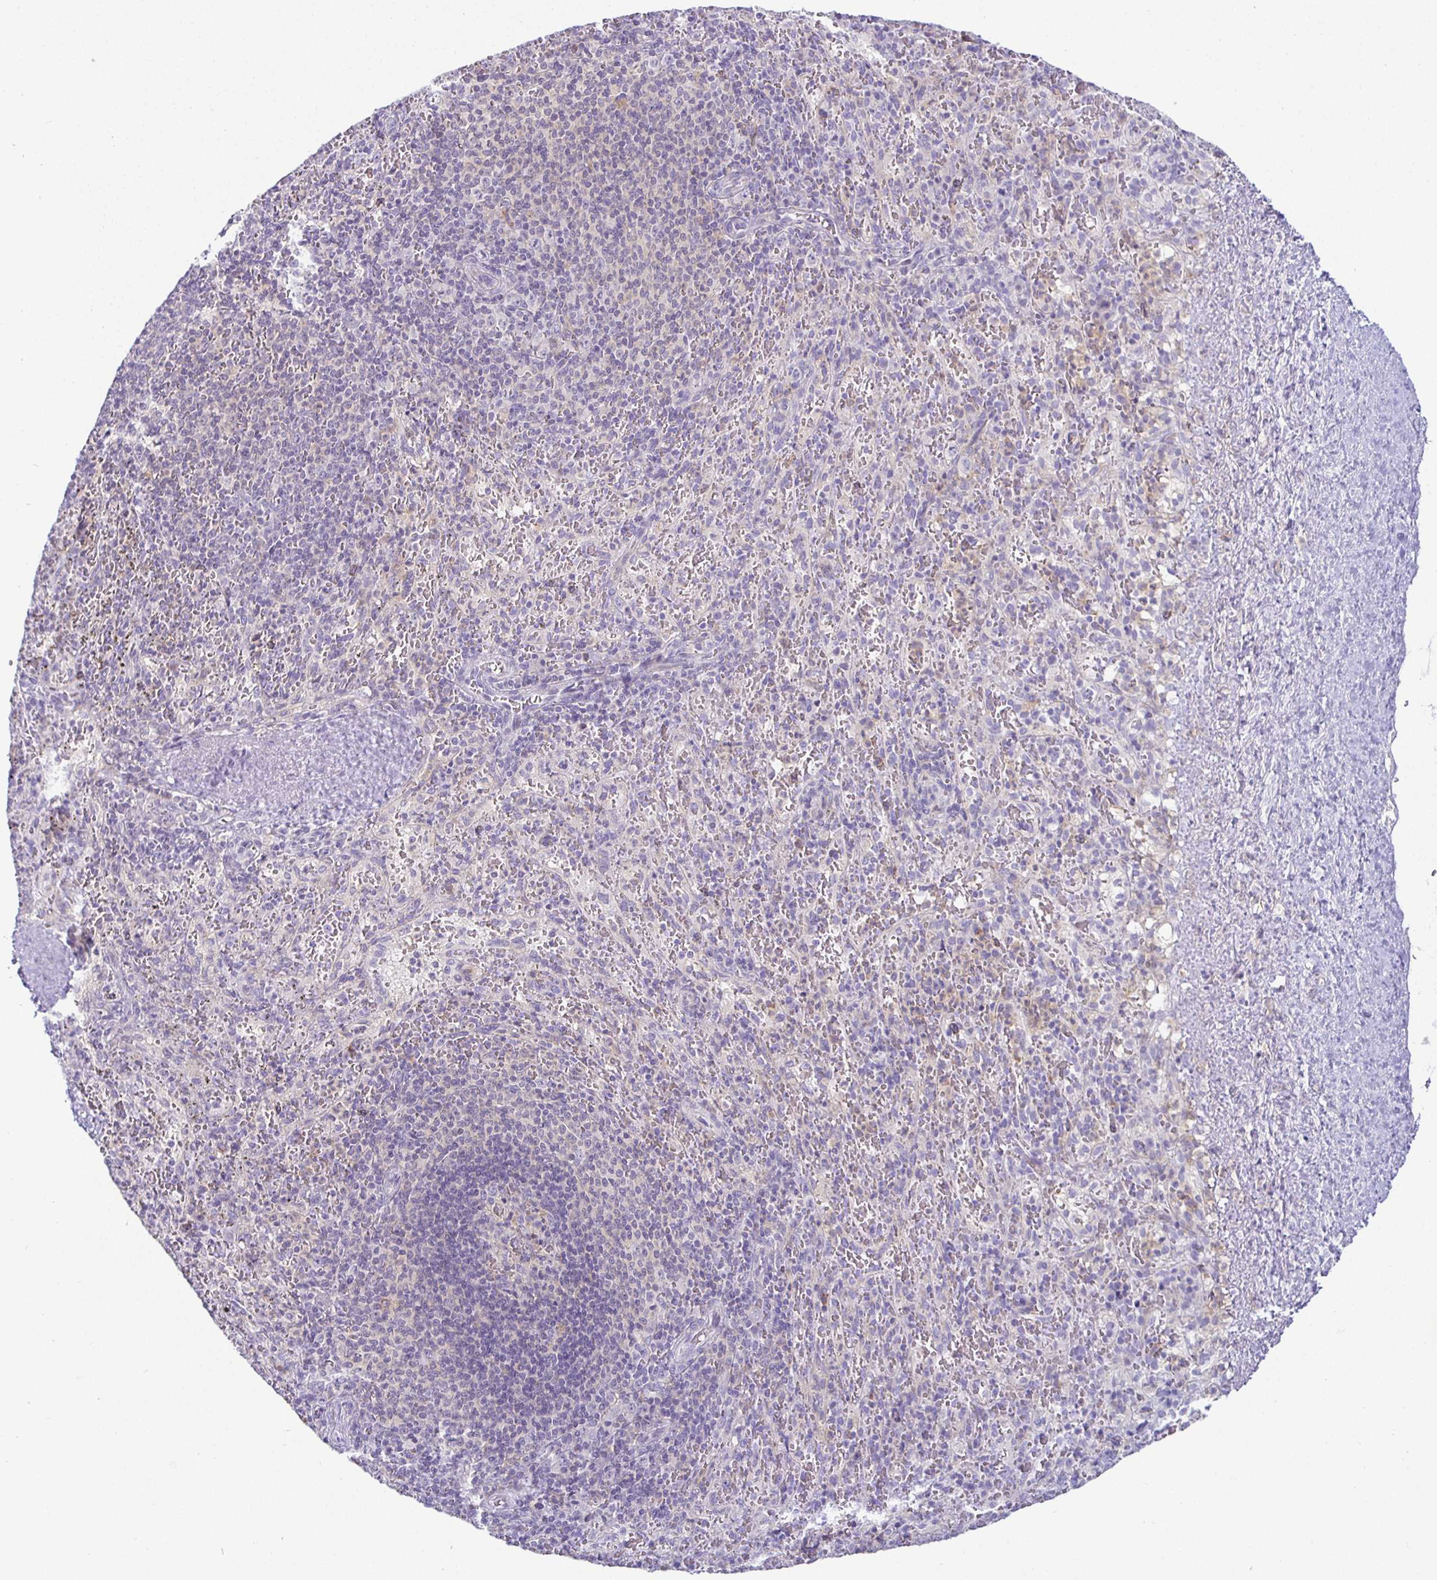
{"staining": {"intensity": "negative", "quantity": "none", "location": "none"}, "tissue": "spleen", "cell_type": "Cells in red pulp", "image_type": "normal", "snomed": [{"axis": "morphology", "description": "Normal tissue, NOS"}, {"axis": "topography", "description": "Spleen"}], "caption": "Immunohistochemistry (IHC) histopathology image of normal human spleen stained for a protein (brown), which reveals no positivity in cells in red pulp.", "gene": "SIRPA", "patient": {"sex": "male", "age": 57}}